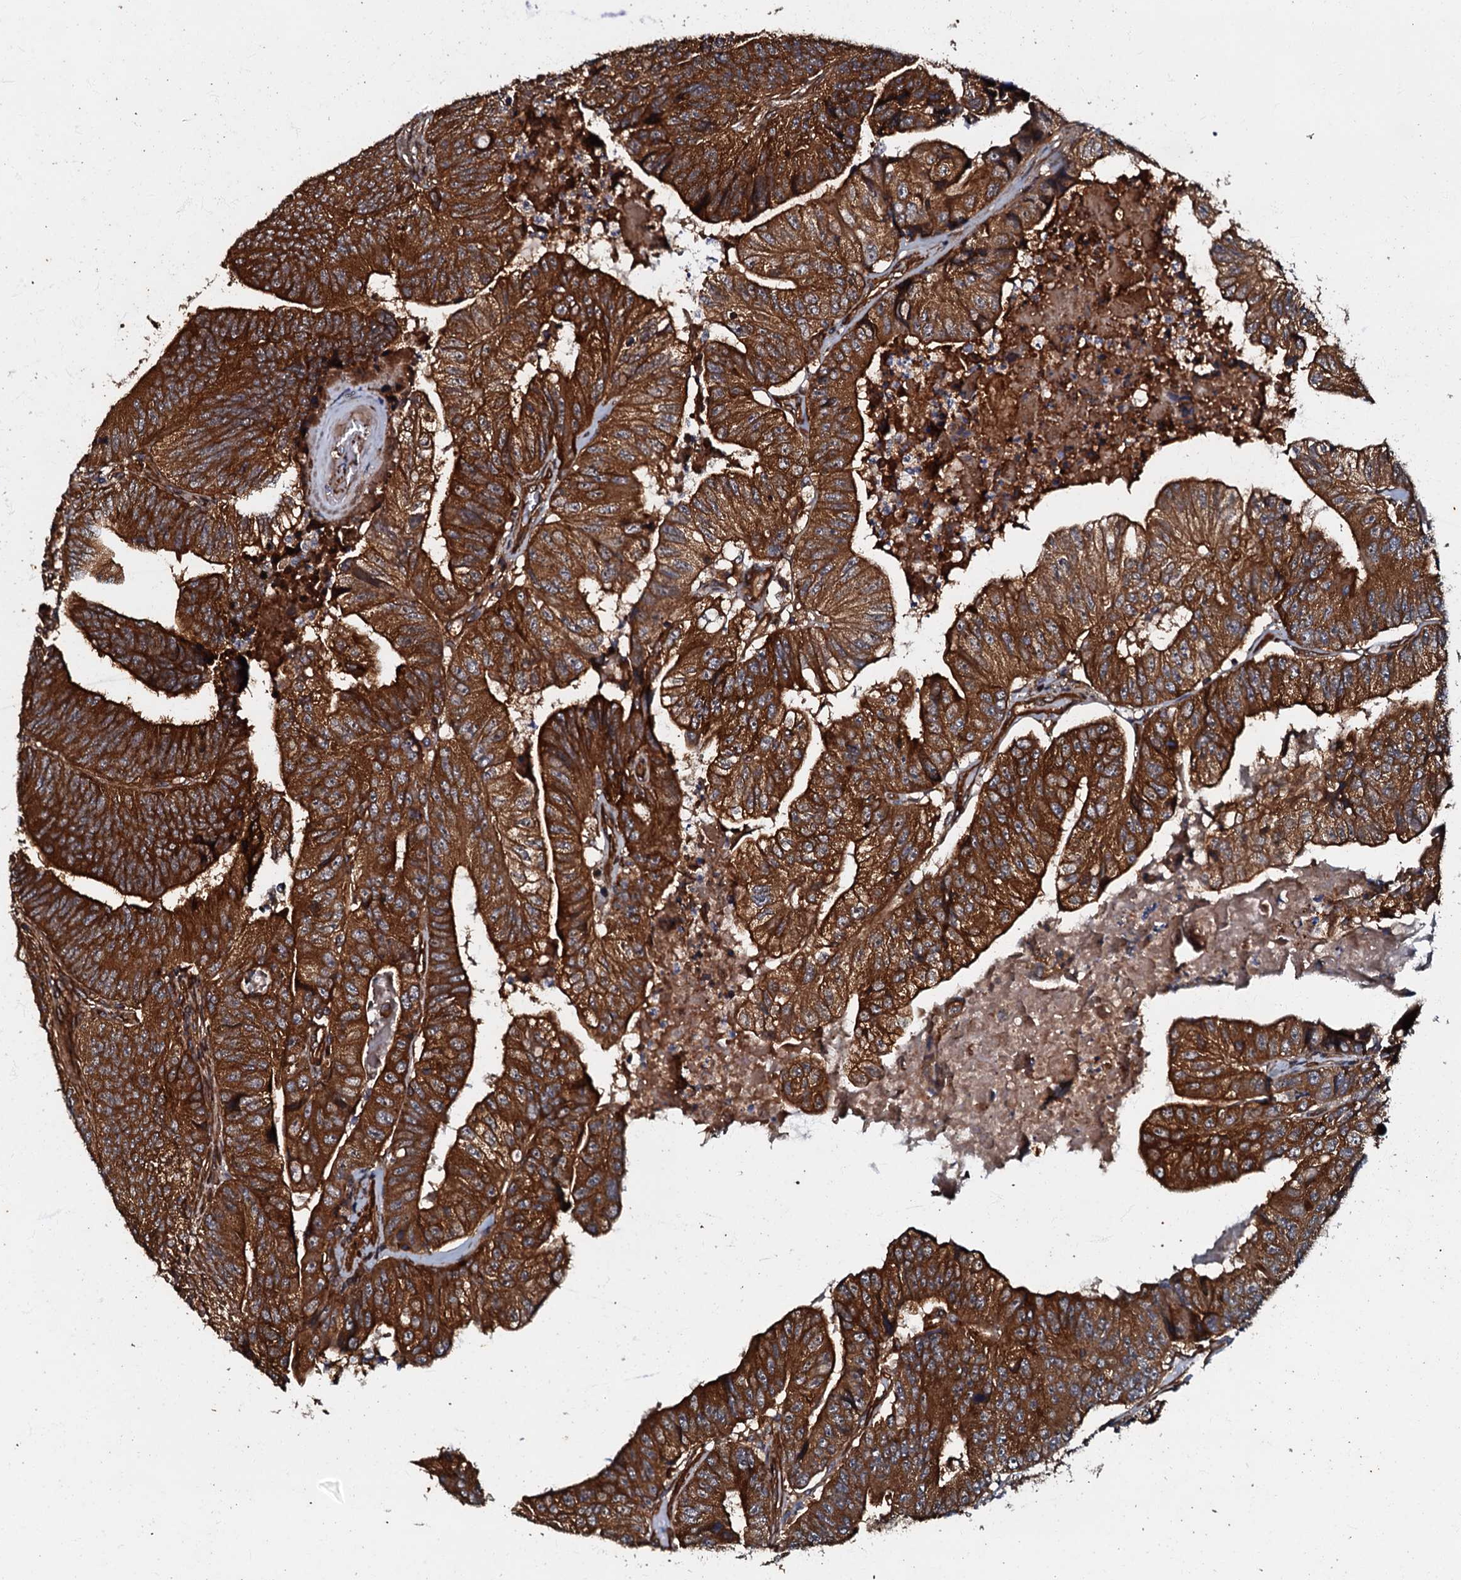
{"staining": {"intensity": "strong", "quantity": ">75%", "location": "cytoplasmic/membranous"}, "tissue": "colorectal cancer", "cell_type": "Tumor cells", "image_type": "cancer", "snomed": [{"axis": "morphology", "description": "Adenocarcinoma, NOS"}, {"axis": "topography", "description": "Colon"}], "caption": "Colorectal cancer (adenocarcinoma) stained with a brown dye displays strong cytoplasmic/membranous positive positivity in approximately >75% of tumor cells.", "gene": "BLOC1S6", "patient": {"sex": "female", "age": 67}}